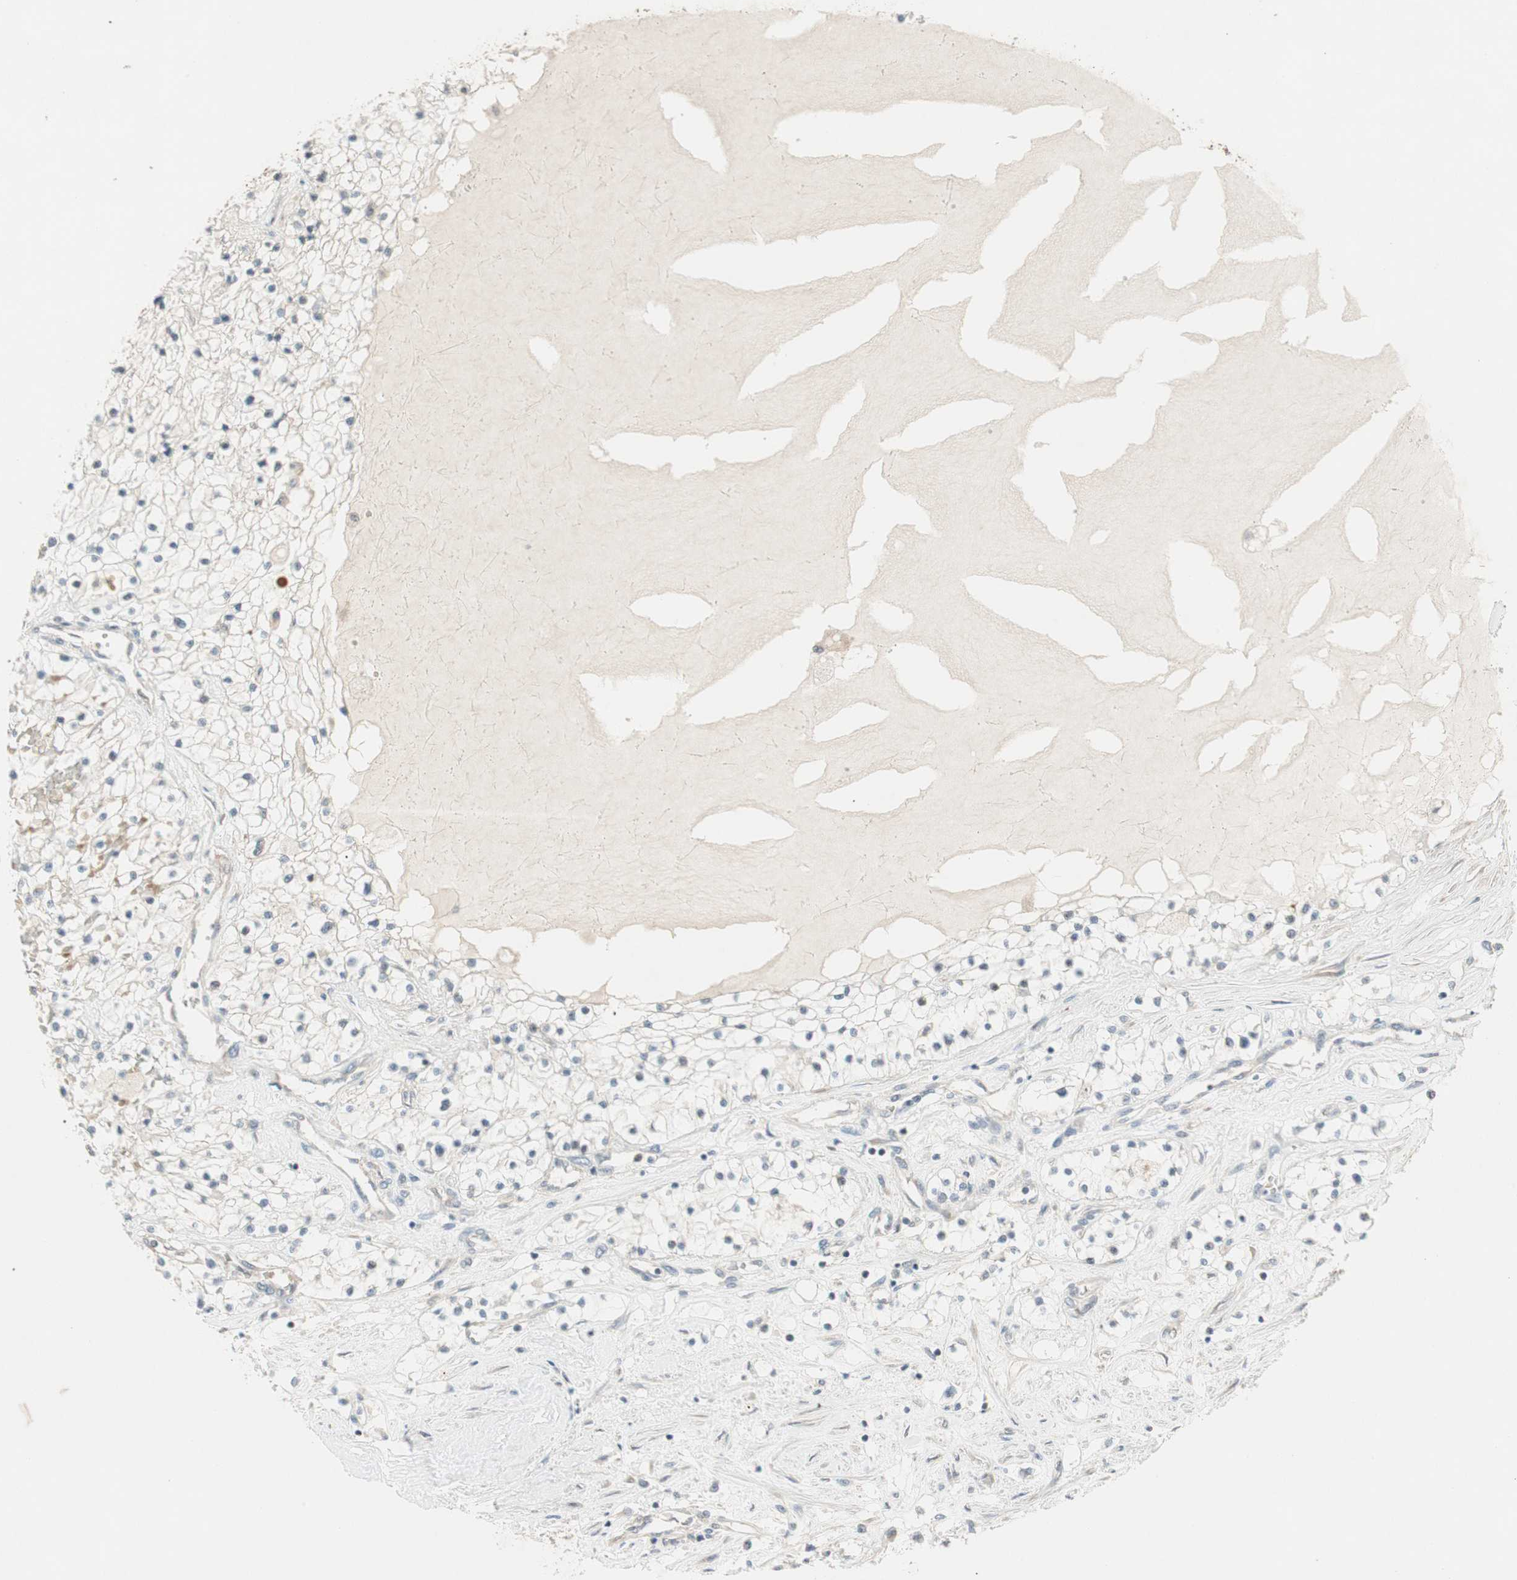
{"staining": {"intensity": "negative", "quantity": "none", "location": "none"}, "tissue": "renal cancer", "cell_type": "Tumor cells", "image_type": "cancer", "snomed": [{"axis": "morphology", "description": "Adenocarcinoma, NOS"}, {"axis": "topography", "description": "Kidney"}], "caption": "Immunohistochemistry image of renal cancer stained for a protein (brown), which demonstrates no expression in tumor cells.", "gene": "CGRRF1", "patient": {"sex": "male", "age": 68}}